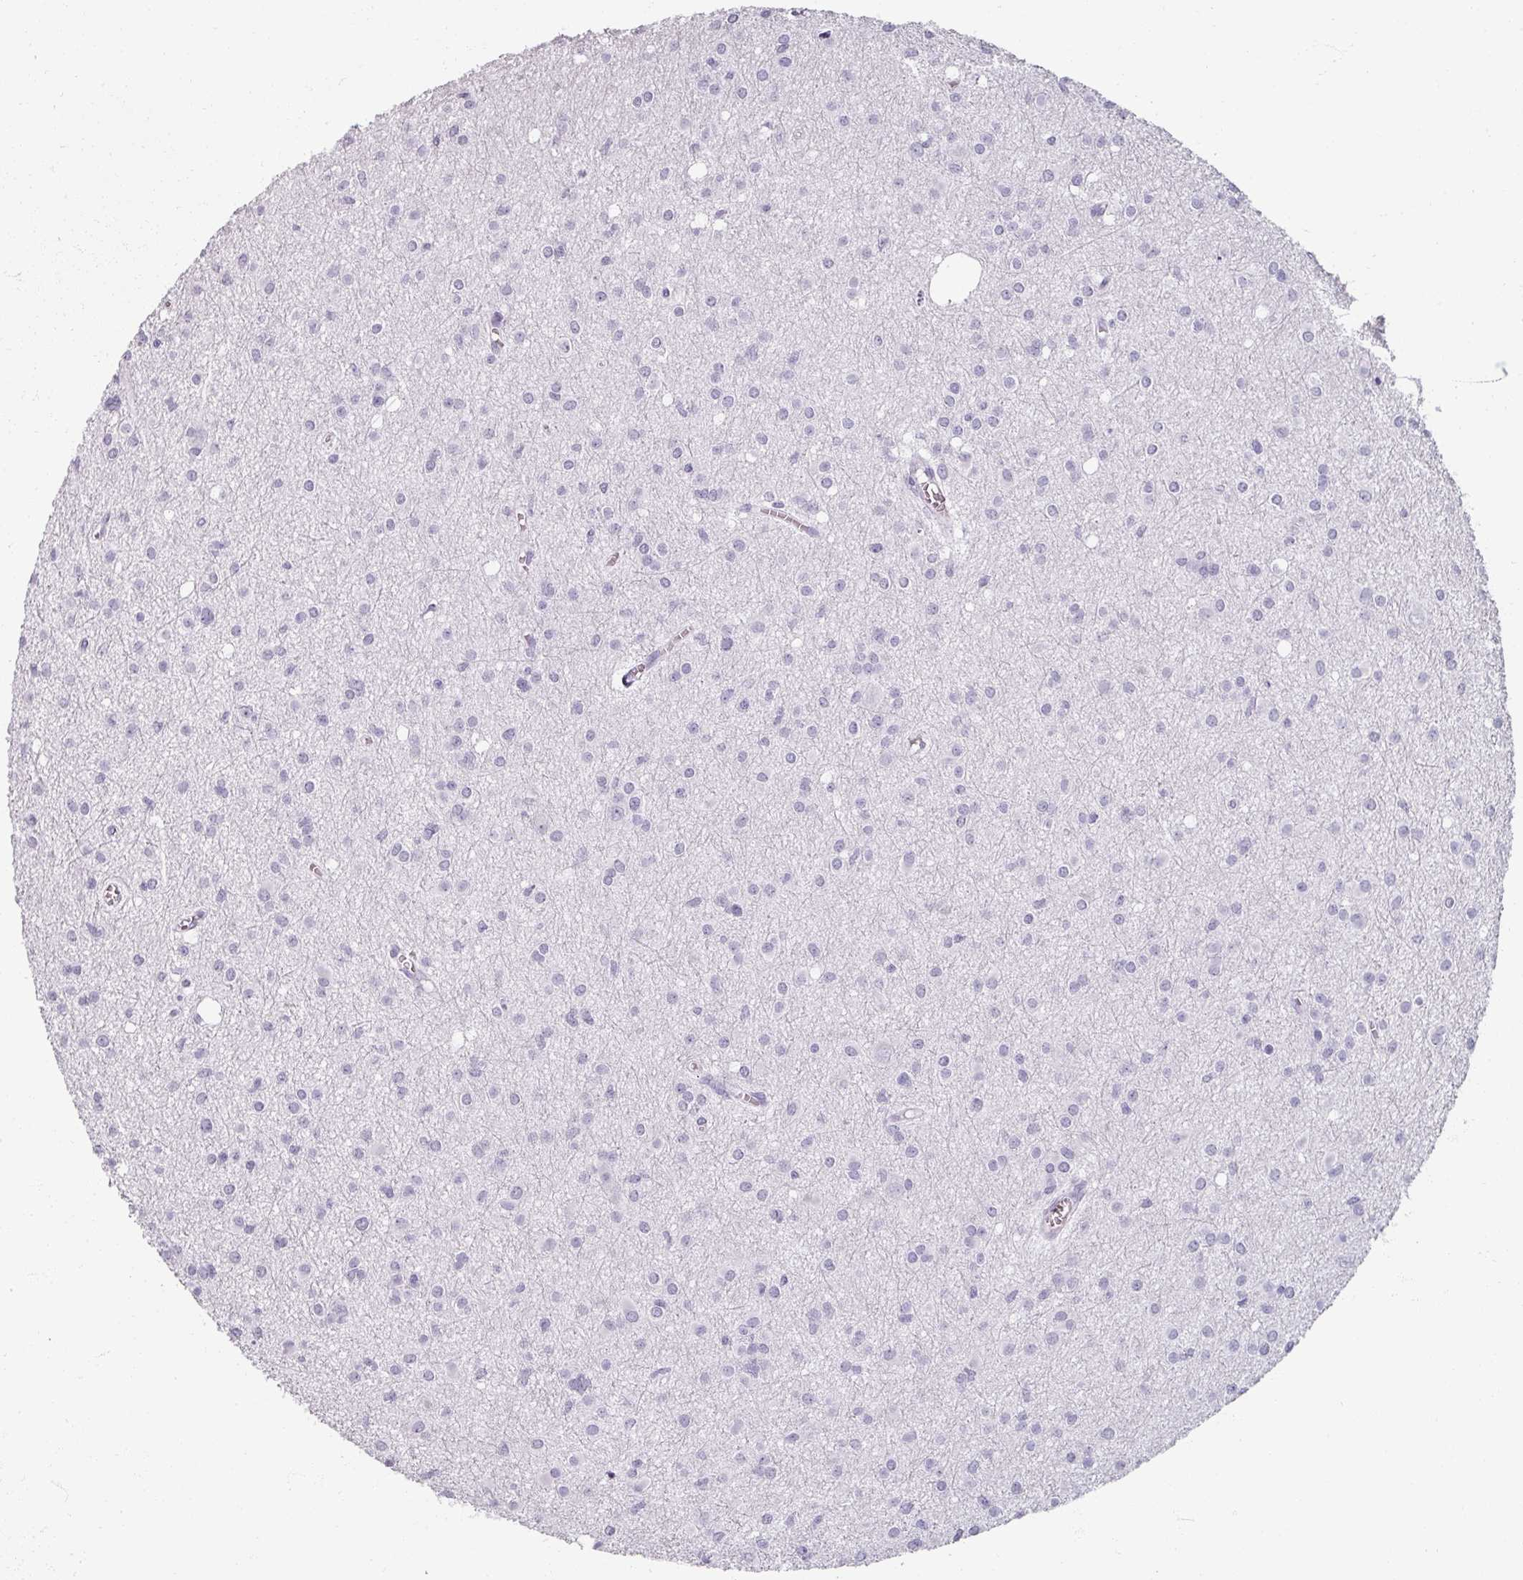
{"staining": {"intensity": "negative", "quantity": "none", "location": "none"}, "tissue": "glioma", "cell_type": "Tumor cells", "image_type": "cancer", "snomed": [{"axis": "morphology", "description": "Glioma, malignant, High grade"}, {"axis": "topography", "description": "Brain"}], "caption": "DAB (3,3'-diaminobenzidine) immunohistochemical staining of human glioma shows no significant staining in tumor cells. (Immunohistochemistry, brightfield microscopy, high magnification).", "gene": "REG3G", "patient": {"sex": "male", "age": 23}}